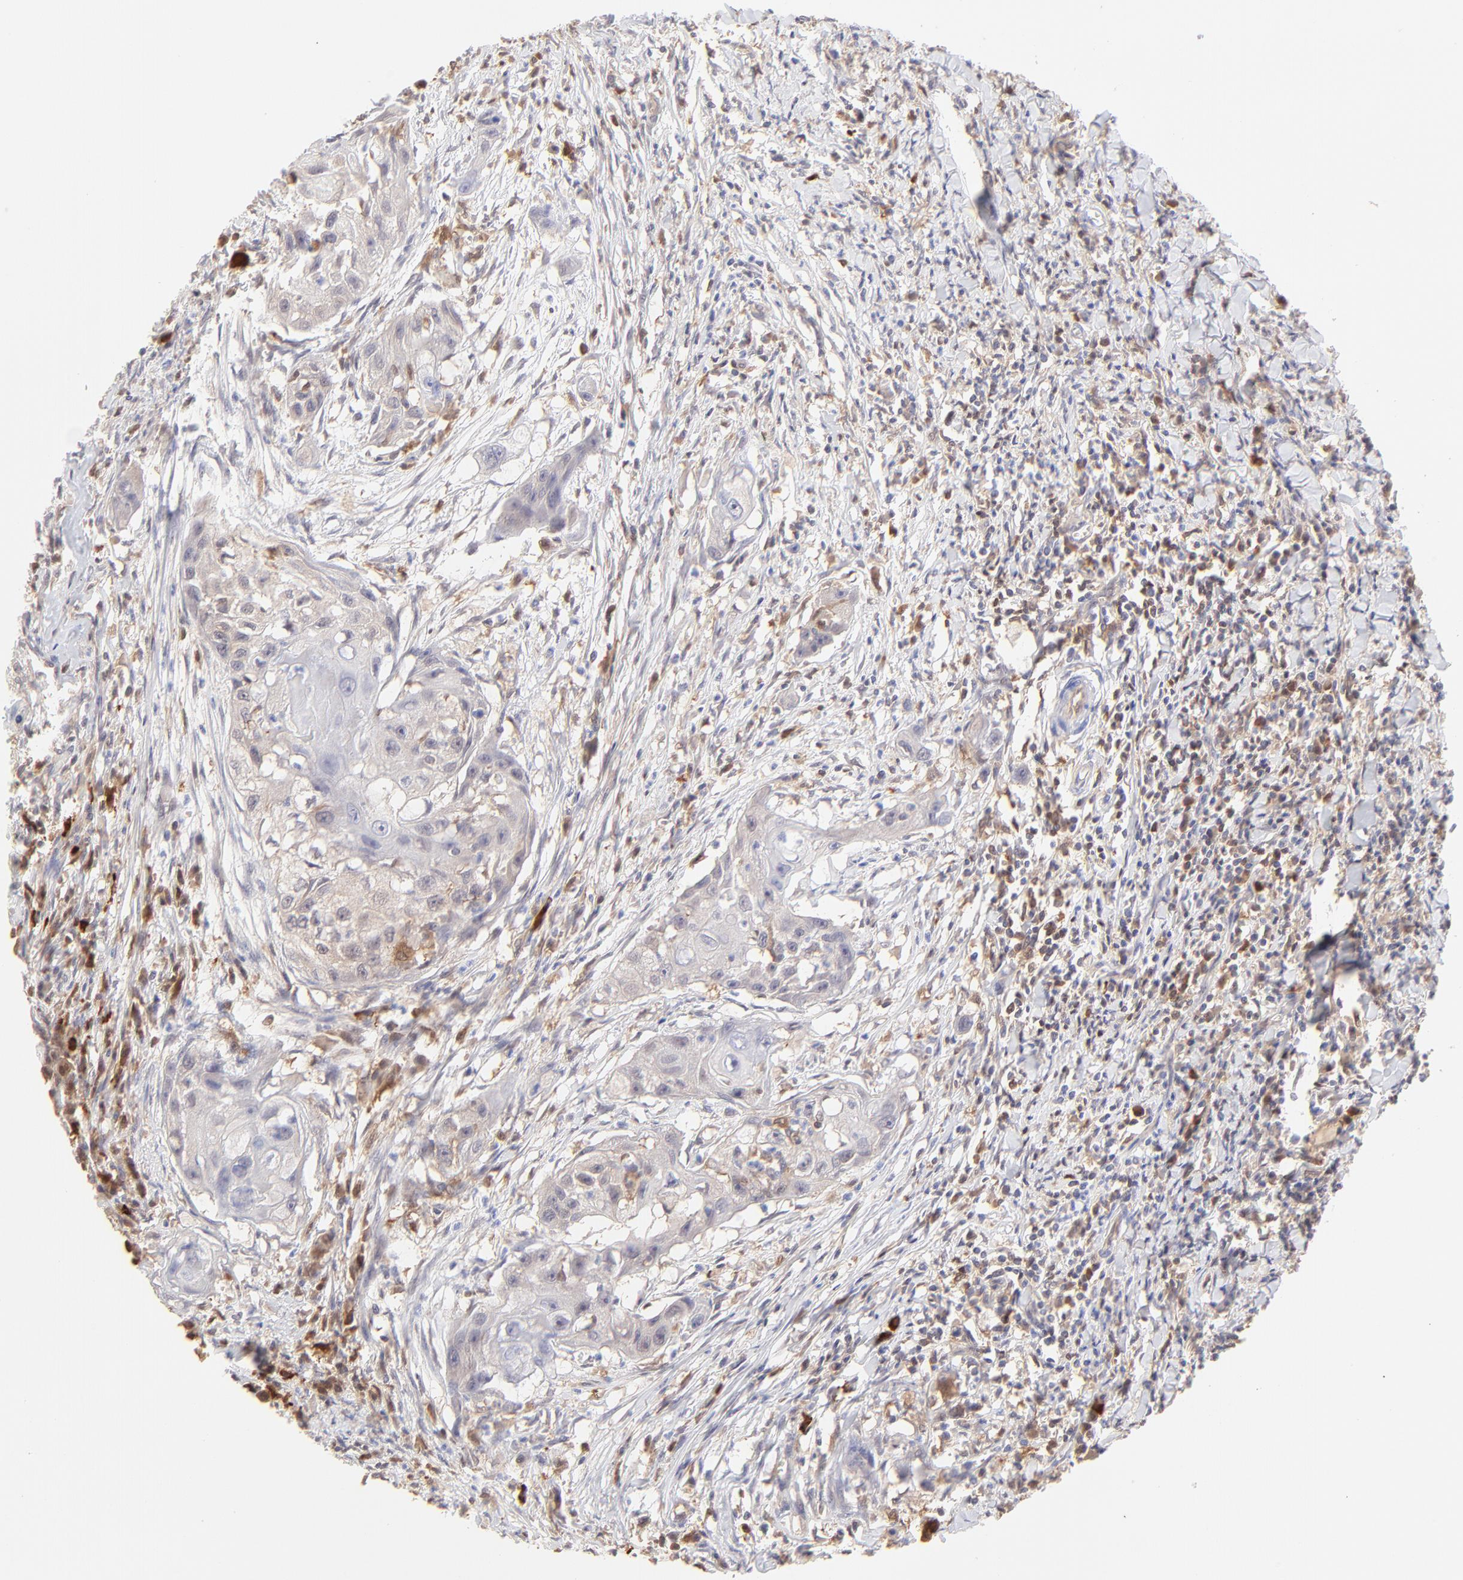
{"staining": {"intensity": "weak", "quantity": "25%-75%", "location": "cytoplasmic/membranous,nuclear"}, "tissue": "head and neck cancer", "cell_type": "Tumor cells", "image_type": "cancer", "snomed": [{"axis": "morphology", "description": "Squamous cell carcinoma, NOS"}, {"axis": "topography", "description": "Head-Neck"}], "caption": "Protein positivity by IHC displays weak cytoplasmic/membranous and nuclear positivity in approximately 25%-75% of tumor cells in head and neck cancer (squamous cell carcinoma). The protein of interest is shown in brown color, while the nuclei are stained blue.", "gene": "HYAL1", "patient": {"sex": "male", "age": 64}}